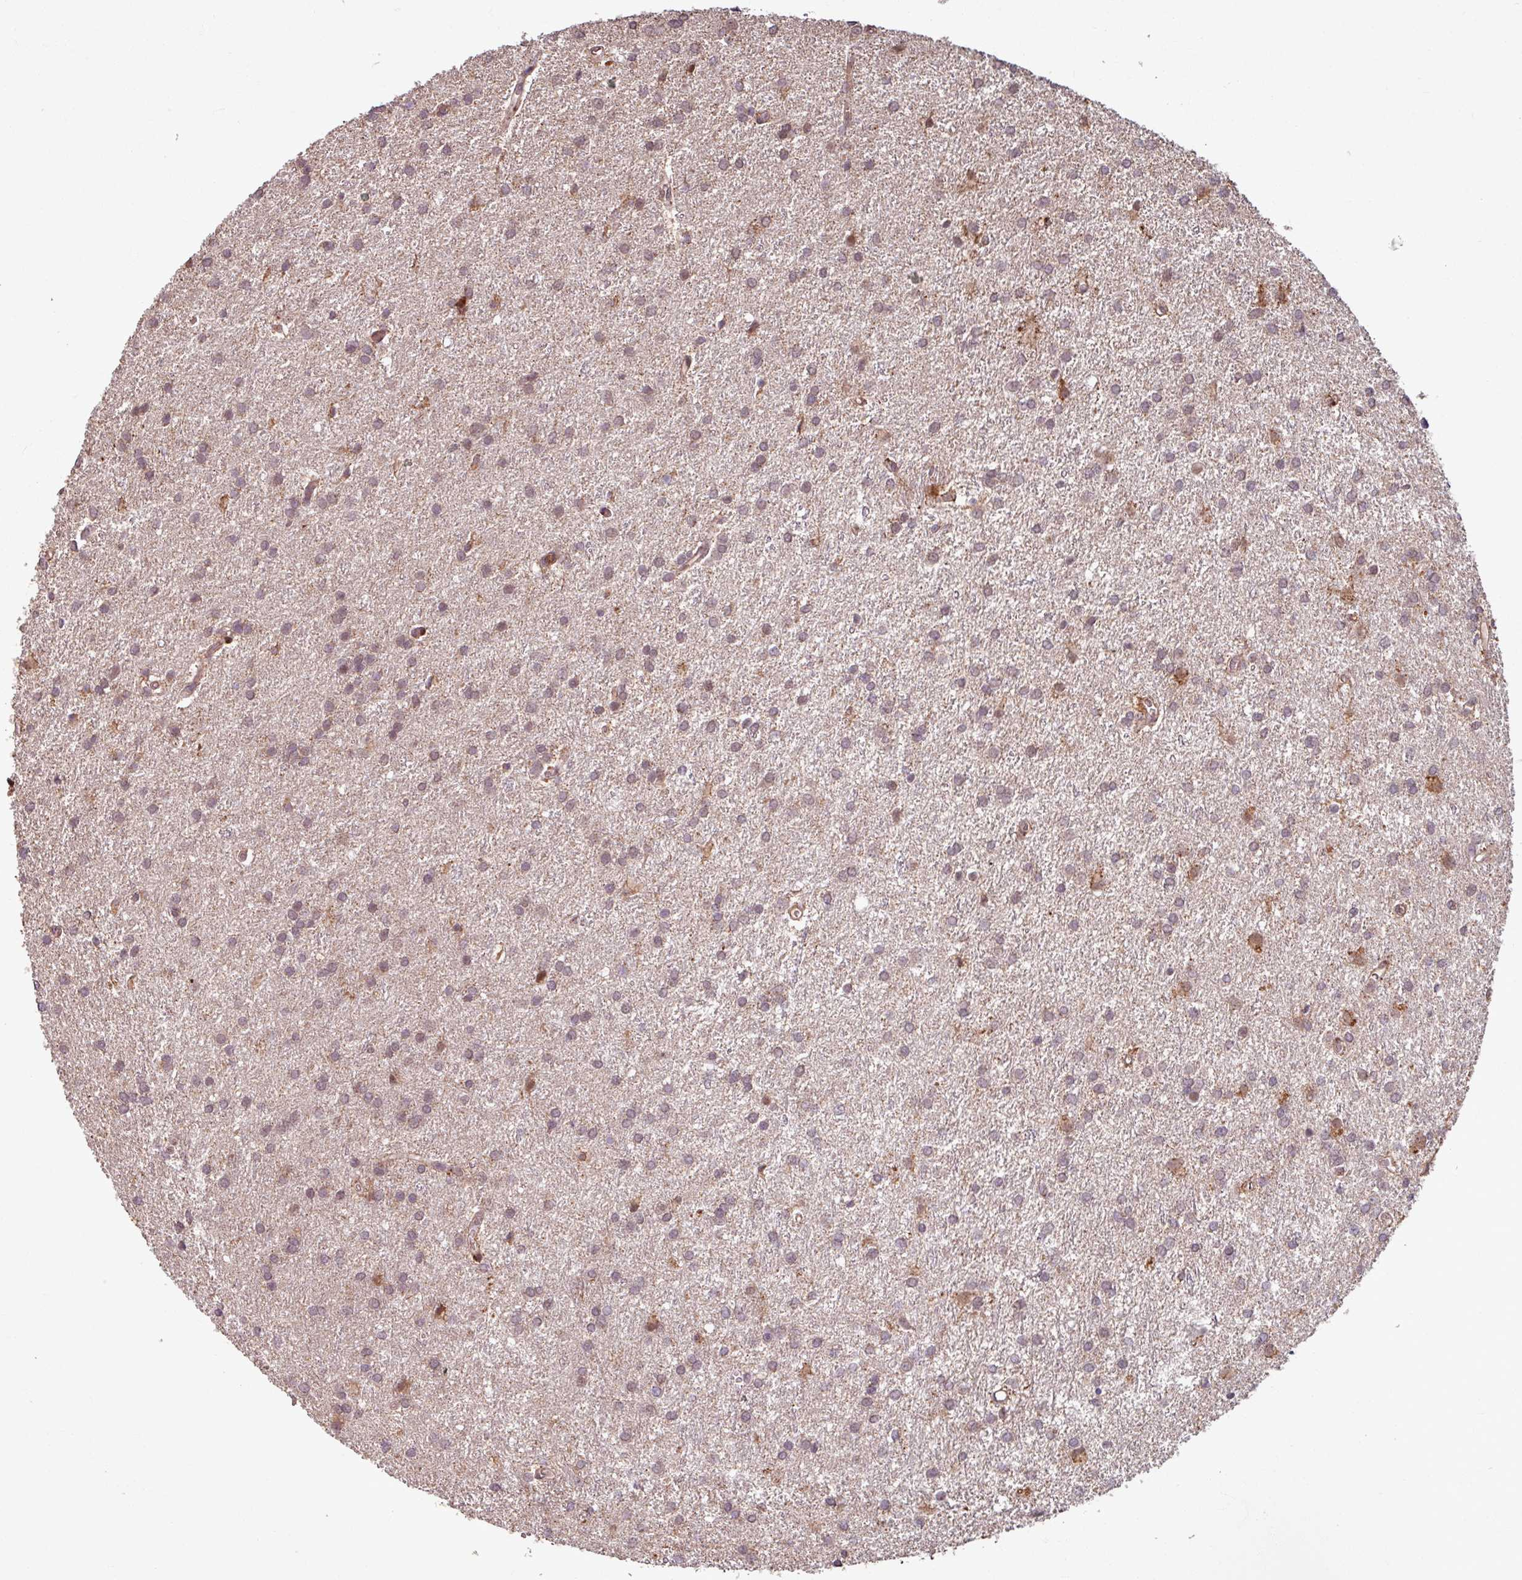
{"staining": {"intensity": "weak", "quantity": "25%-75%", "location": "nuclear"}, "tissue": "glioma", "cell_type": "Tumor cells", "image_type": "cancer", "snomed": [{"axis": "morphology", "description": "Glioma, malignant, High grade"}, {"axis": "topography", "description": "Brain"}], "caption": "Immunohistochemical staining of human glioma exhibits weak nuclear protein staining in approximately 25%-75% of tumor cells.", "gene": "OR6B1", "patient": {"sex": "female", "age": 50}}